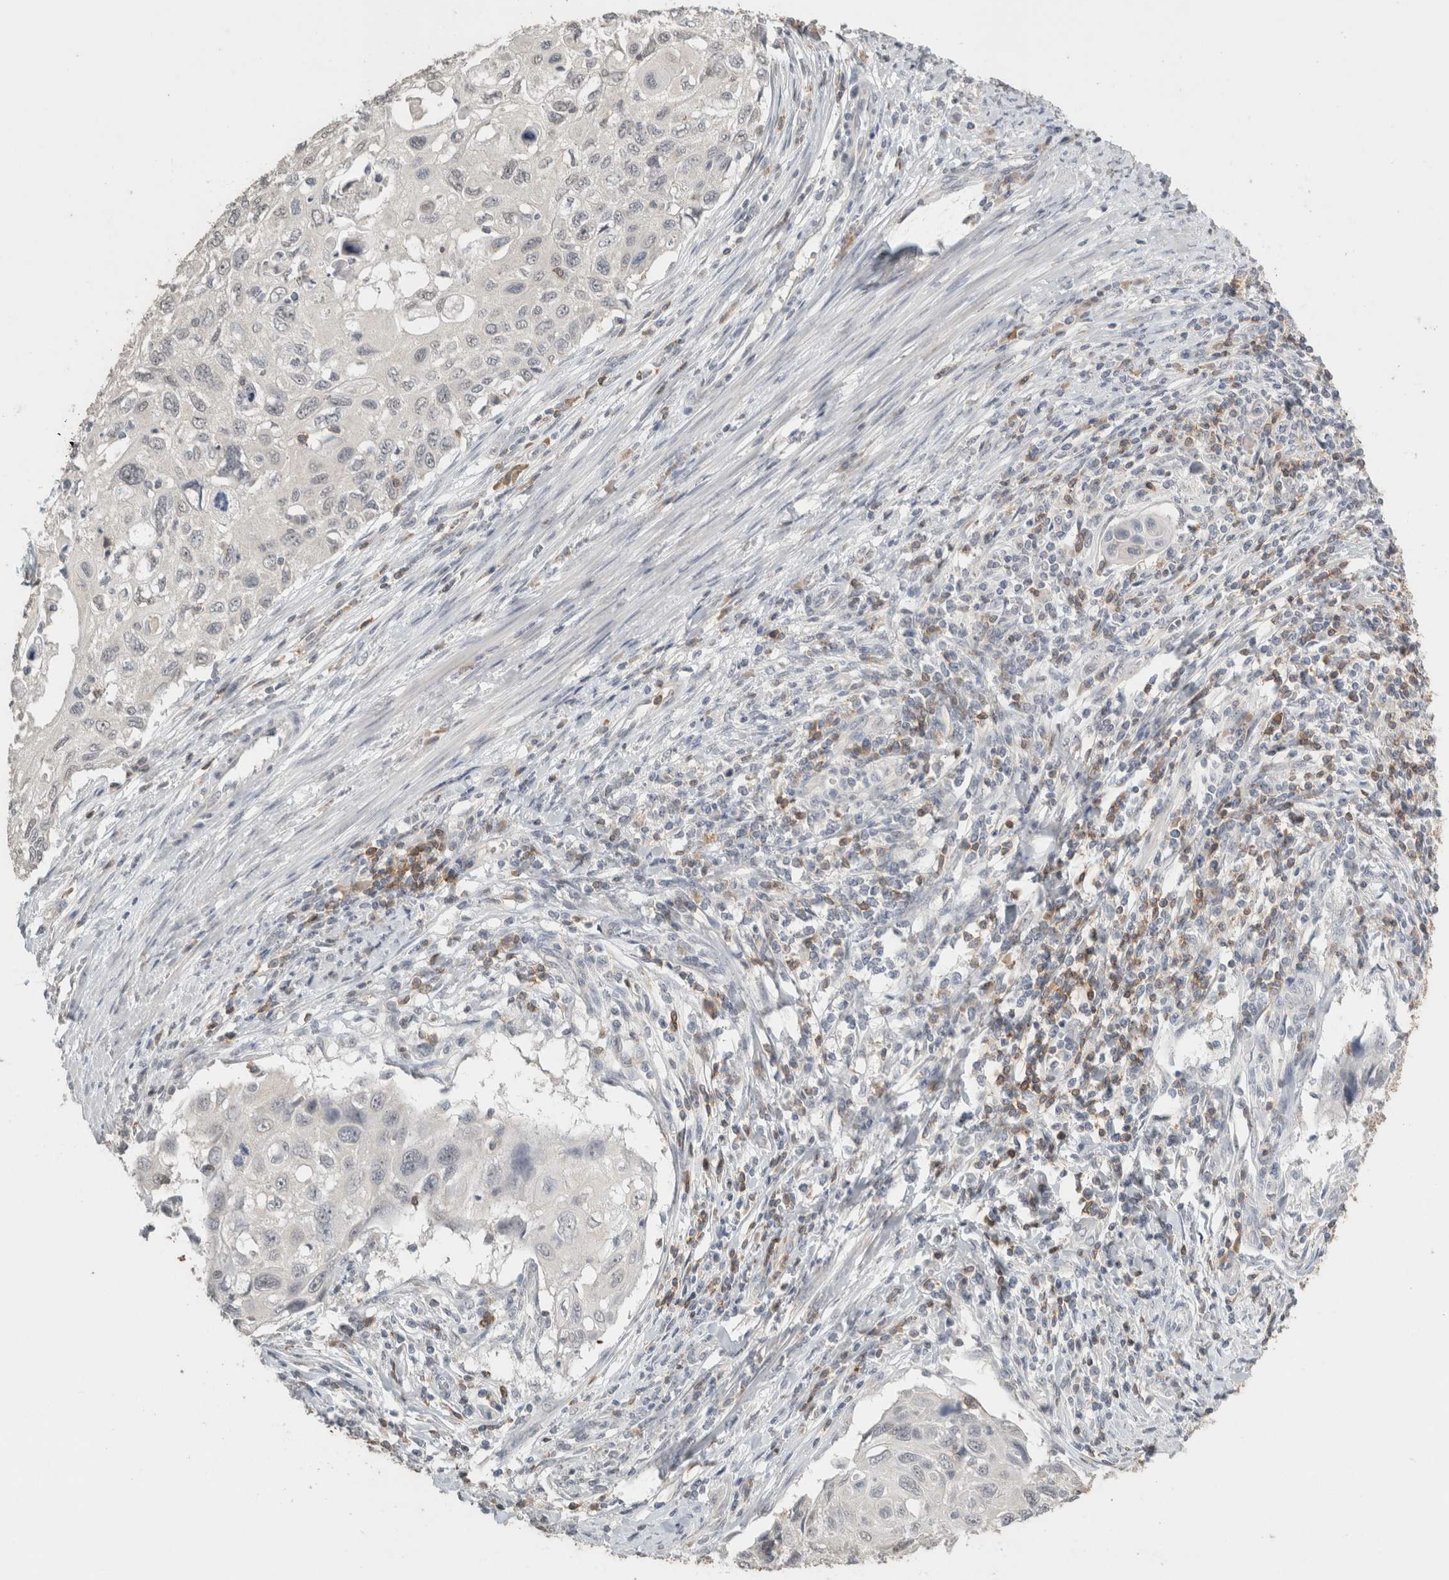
{"staining": {"intensity": "negative", "quantity": "none", "location": "none"}, "tissue": "cervical cancer", "cell_type": "Tumor cells", "image_type": "cancer", "snomed": [{"axis": "morphology", "description": "Squamous cell carcinoma, NOS"}, {"axis": "topography", "description": "Cervix"}], "caption": "Micrograph shows no significant protein positivity in tumor cells of squamous cell carcinoma (cervical). (DAB (3,3'-diaminobenzidine) IHC, high magnification).", "gene": "TRAT1", "patient": {"sex": "female", "age": 70}}